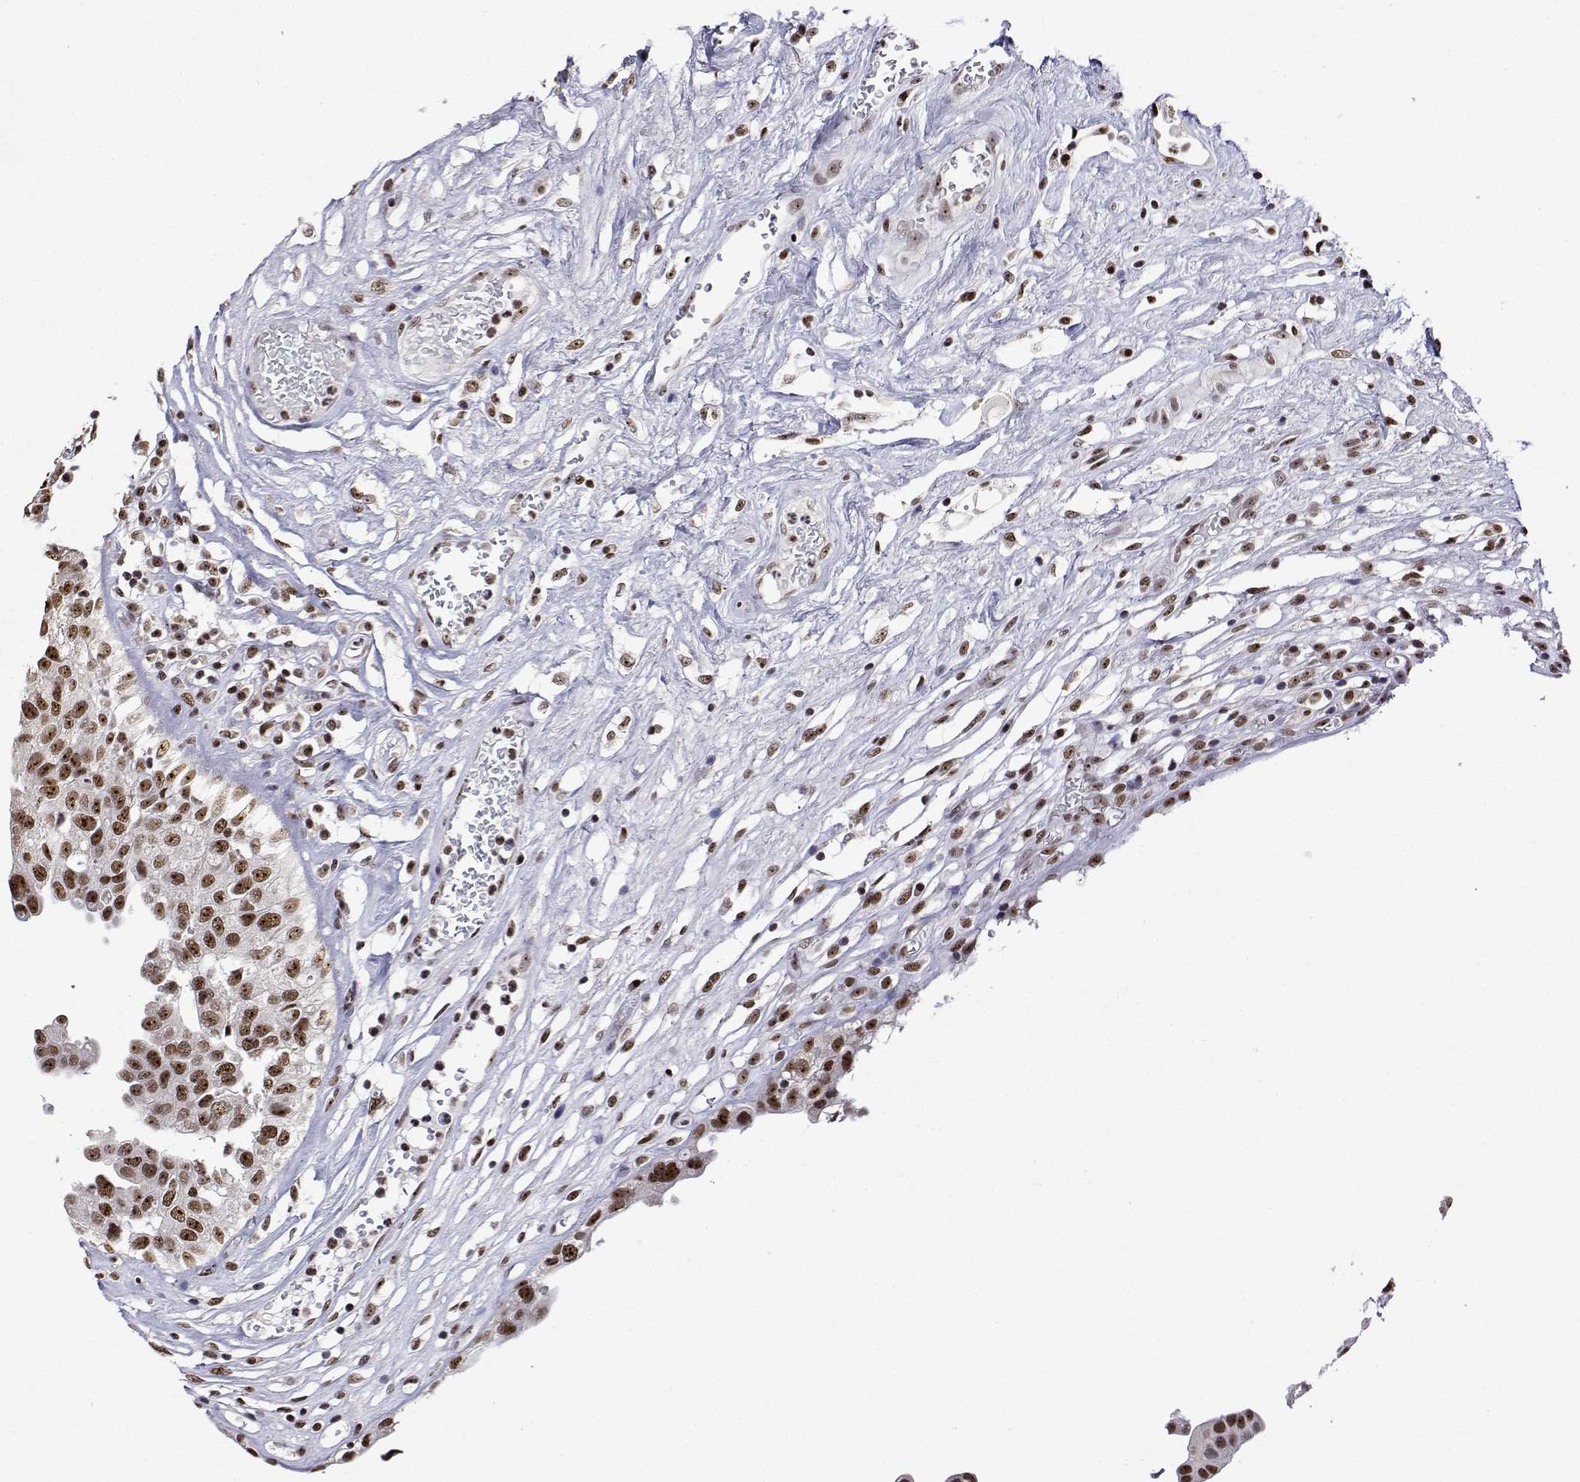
{"staining": {"intensity": "moderate", "quantity": ">75%", "location": "nuclear"}, "tissue": "renal cancer", "cell_type": "Tumor cells", "image_type": "cancer", "snomed": [{"axis": "morphology", "description": "Adenocarcinoma, NOS"}, {"axis": "topography", "description": "Urinary bladder"}], "caption": "Immunohistochemical staining of renal cancer (adenocarcinoma) demonstrates medium levels of moderate nuclear expression in about >75% of tumor cells. Using DAB (3,3'-diaminobenzidine) (brown) and hematoxylin (blue) stains, captured at high magnification using brightfield microscopy.", "gene": "ADAR", "patient": {"sex": "male", "age": 61}}